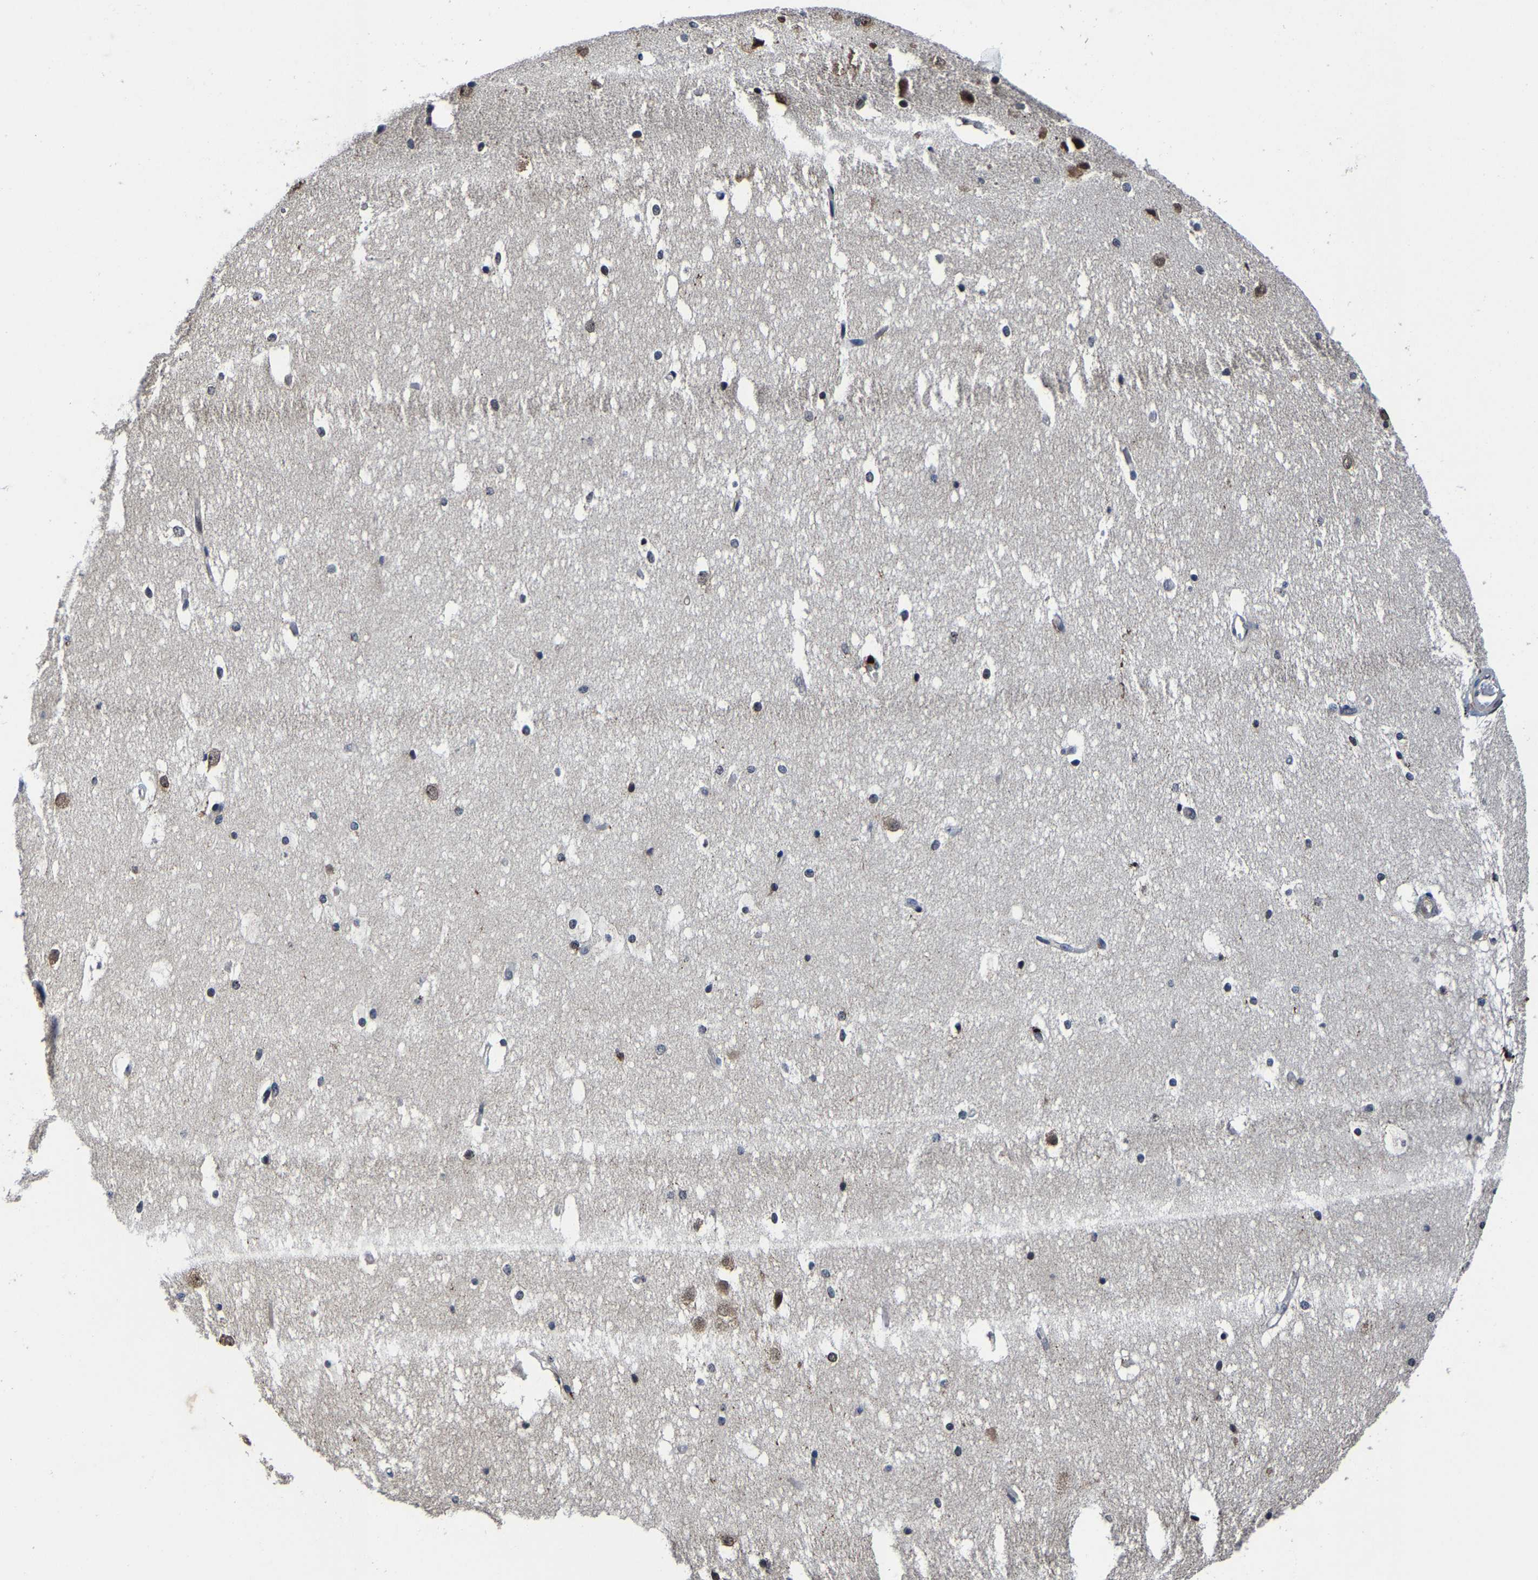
{"staining": {"intensity": "weak", "quantity": "<25%", "location": "cytoplasmic/membranous"}, "tissue": "hippocampus", "cell_type": "Glial cells", "image_type": "normal", "snomed": [{"axis": "morphology", "description": "Normal tissue, NOS"}, {"axis": "topography", "description": "Hippocampus"}], "caption": "DAB immunohistochemical staining of unremarkable human hippocampus displays no significant staining in glial cells. (DAB immunohistochemistry (IHC) visualized using brightfield microscopy, high magnification).", "gene": "ZCCHC7", "patient": {"sex": "female", "age": 19}}